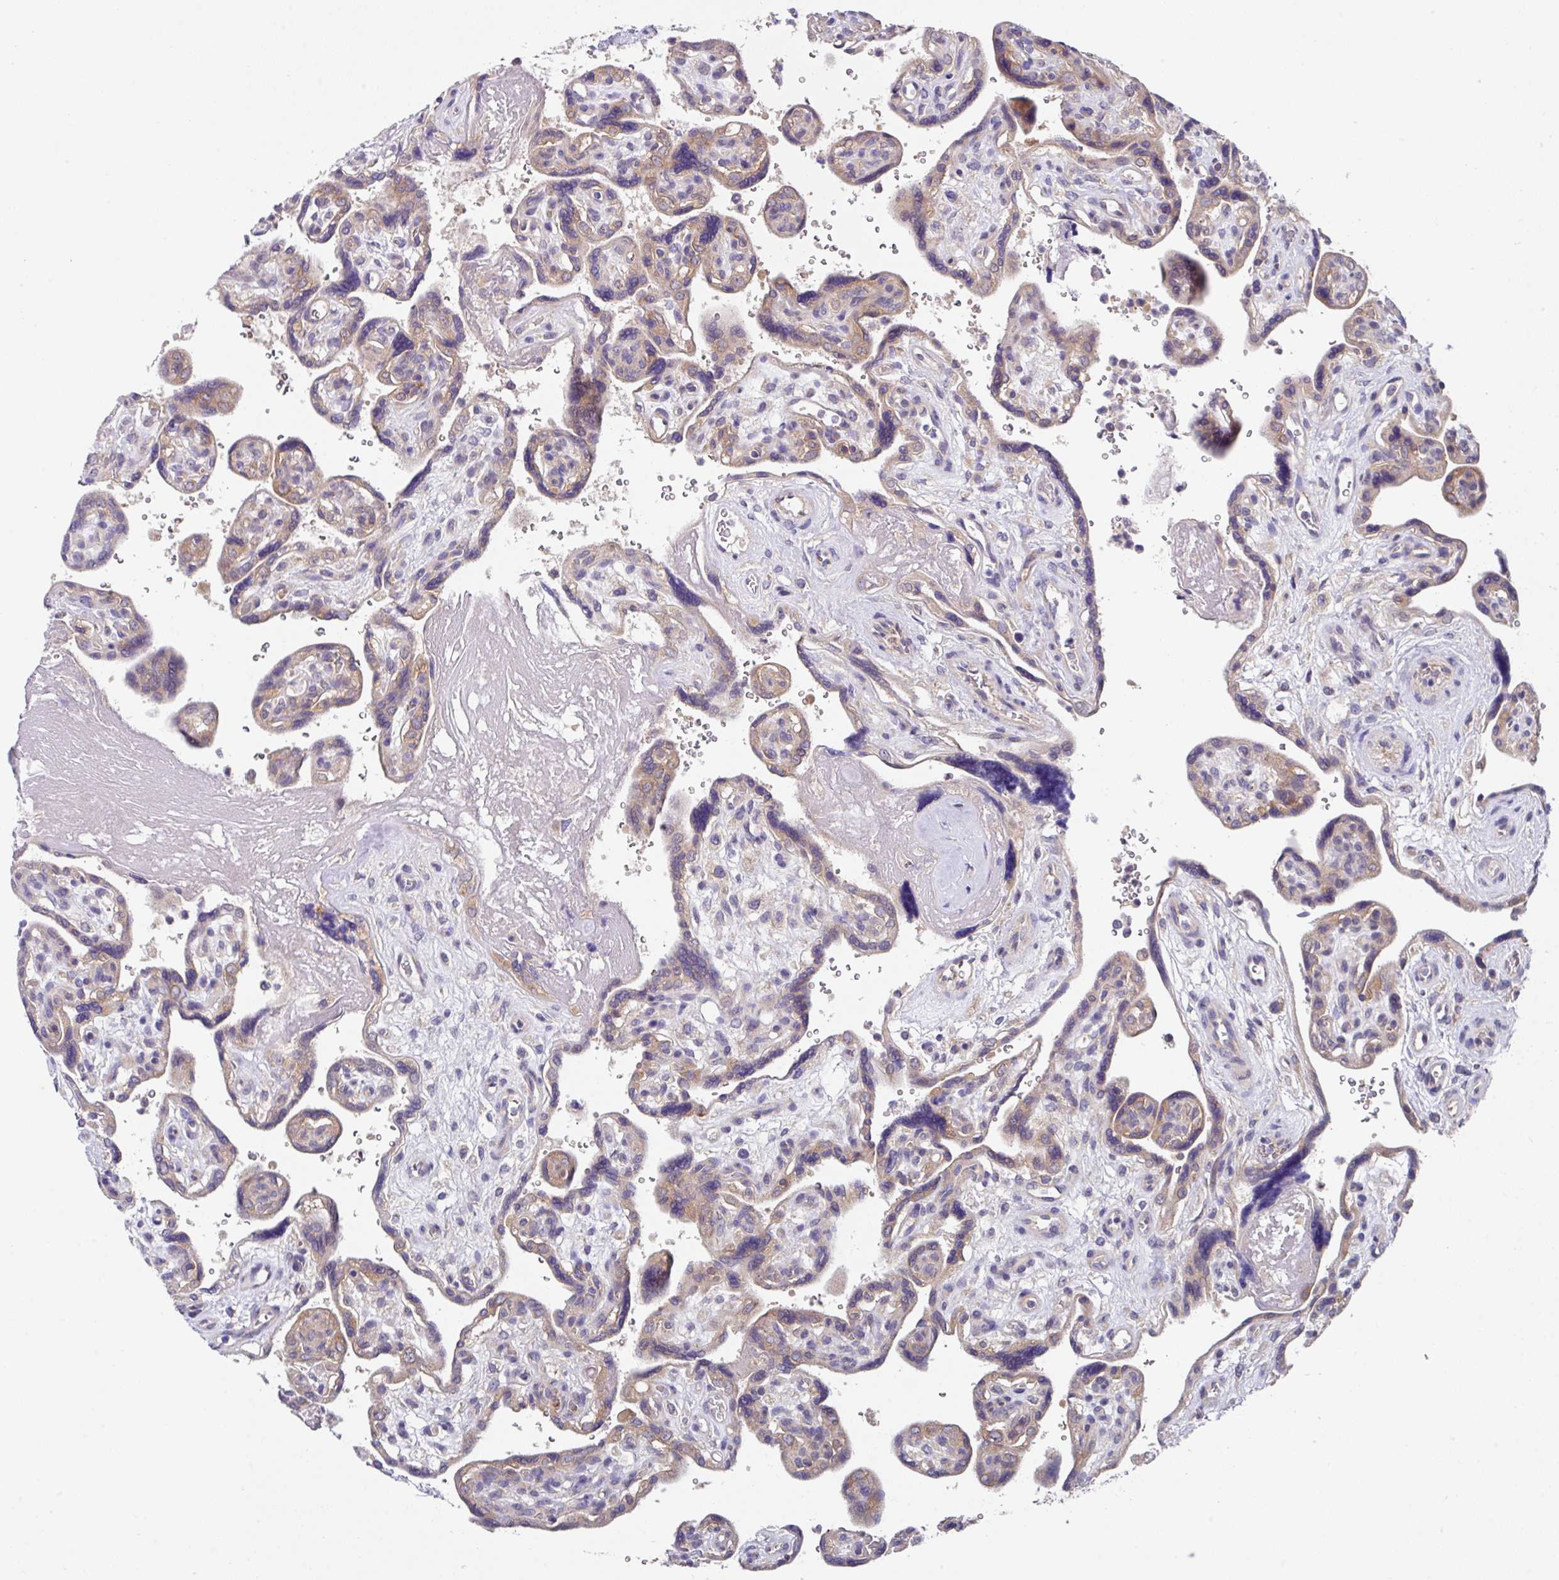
{"staining": {"intensity": "weak", "quantity": "25%-75%", "location": "cytoplasmic/membranous"}, "tissue": "placenta", "cell_type": "Decidual cells", "image_type": "normal", "snomed": [{"axis": "morphology", "description": "Normal tissue, NOS"}, {"axis": "topography", "description": "Placenta"}], "caption": "IHC micrograph of benign placenta: human placenta stained using IHC displays low levels of weak protein expression localized specifically in the cytoplasmic/membranous of decidual cells, appearing as a cytoplasmic/membranous brown color.", "gene": "EIF4B", "patient": {"sex": "female", "age": 39}}